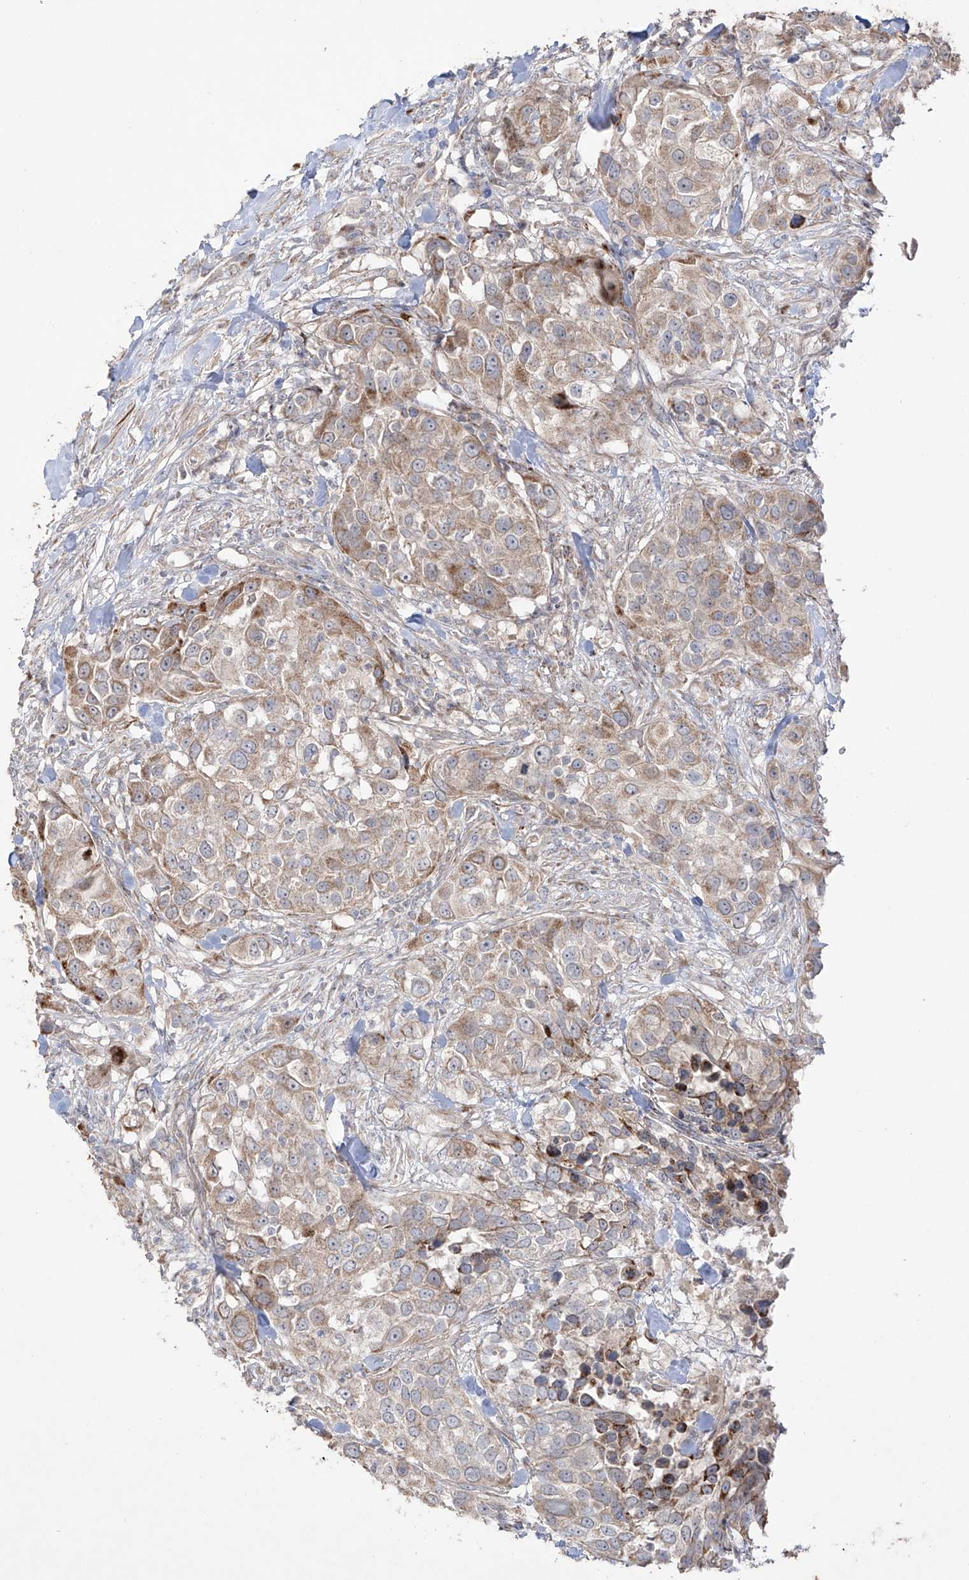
{"staining": {"intensity": "moderate", "quantity": "25%-75%", "location": "cytoplasmic/membranous"}, "tissue": "urothelial cancer", "cell_type": "Tumor cells", "image_type": "cancer", "snomed": [{"axis": "morphology", "description": "Urothelial carcinoma, High grade"}, {"axis": "topography", "description": "Urinary bladder"}], "caption": "High-grade urothelial carcinoma was stained to show a protein in brown. There is medium levels of moderate cytoplasmic/membranous staining in about 25%-75% of tumor cells.", "gene": "YKT6", "patient": {"sex": "female", "age": 80}}